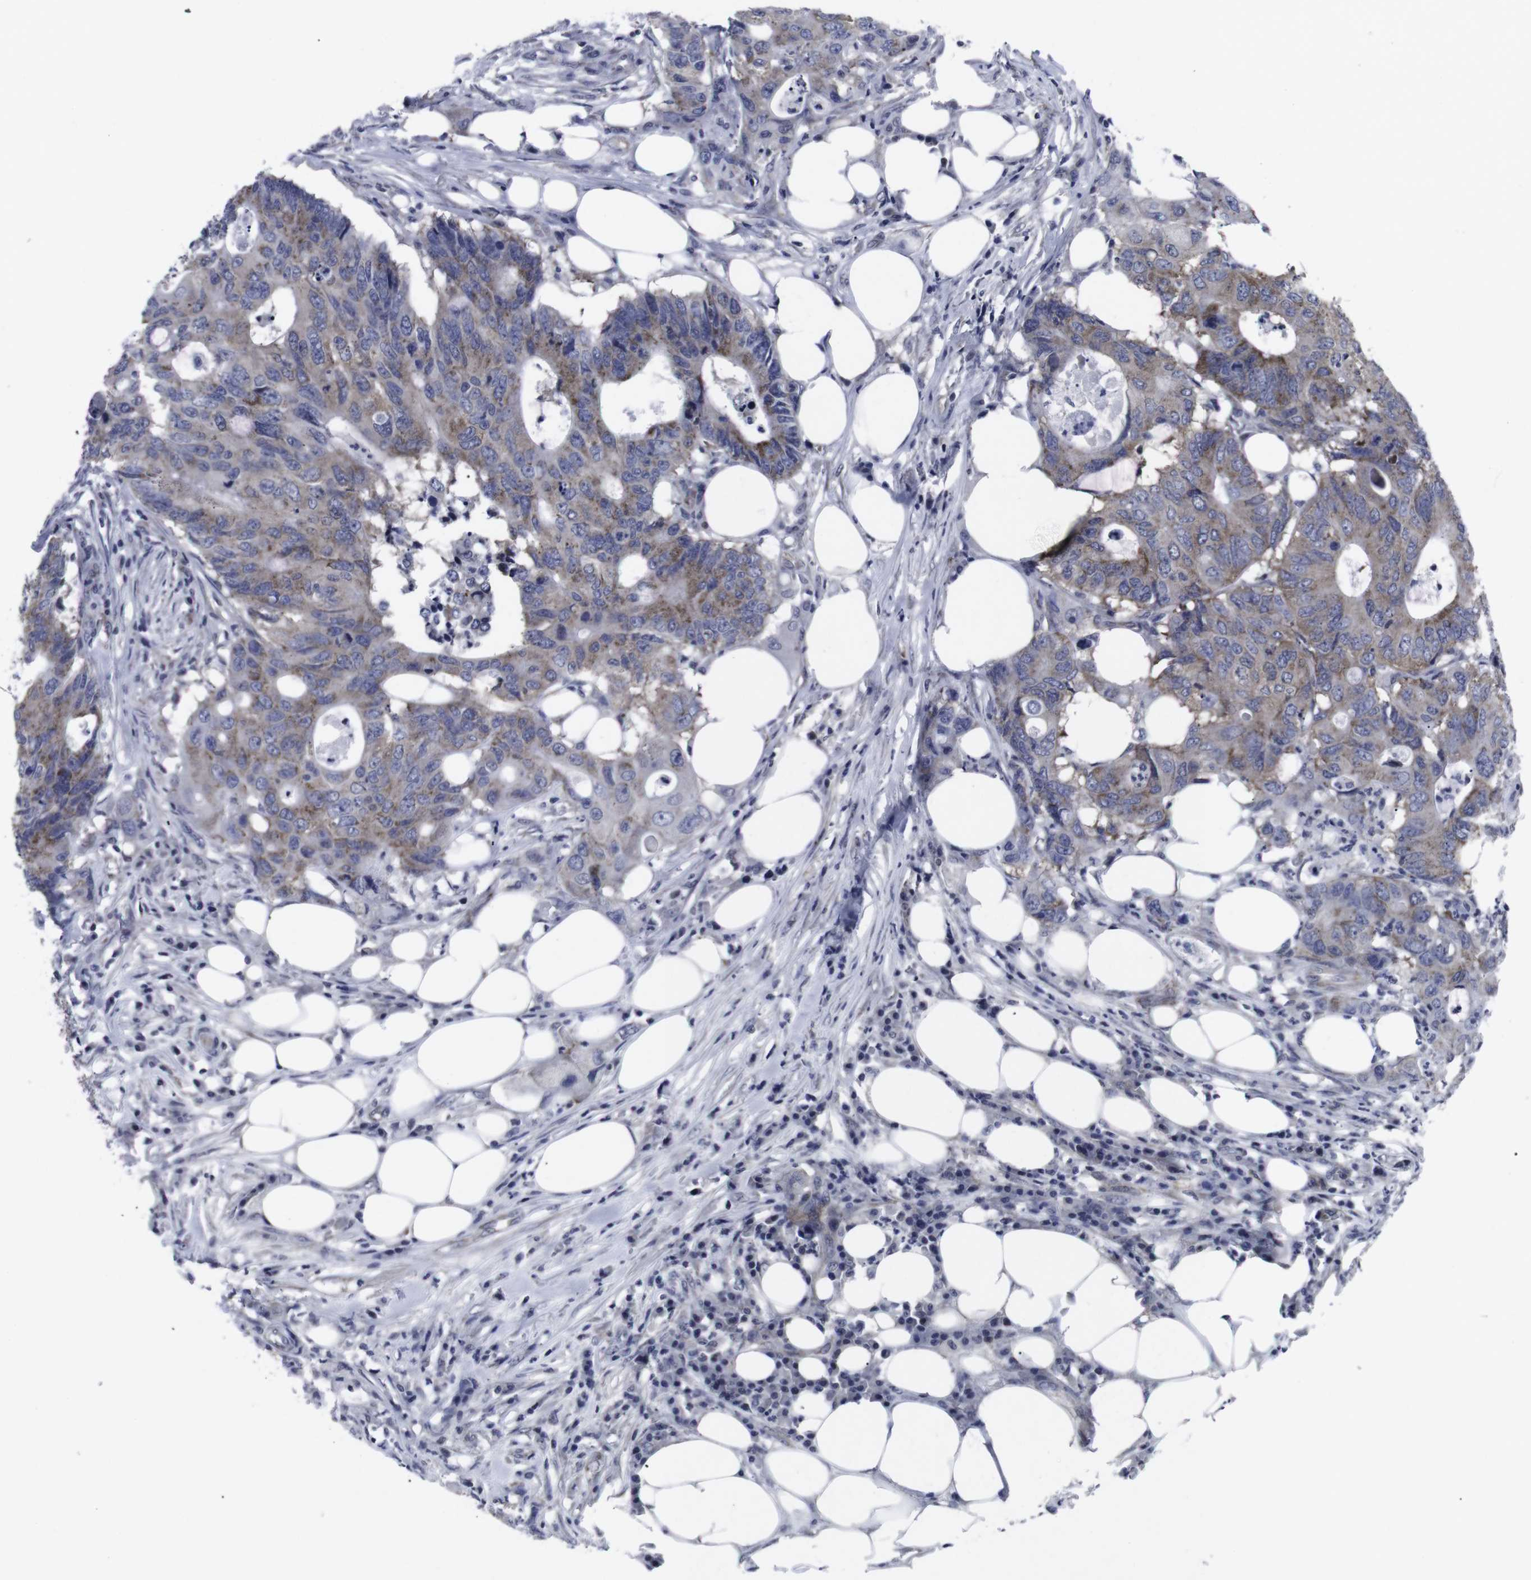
{"staining": {"intensity": "moderate", "quantity": ">75%", "location": "cytoplasmic/membranous"}, "tissue": "colorectal cancer", "cell_type": "Tumor cells", "image_type": "cancer", "snomed": [{"axis": "morphology", "description": "Adenocarcinoma, NOS"}, {"axis": "topography", "description": "Colon"}], "caption": "A histopathology image of human colorectal cancer stained for a protein reveals moderate cytoplasmic/membranous brown staining in tumor cells. The protein of interest is shown in brown color, while the nuclei are stained blue.", "gene": "GEMIN2", "patient": {"sex": "male", "age": 71}}